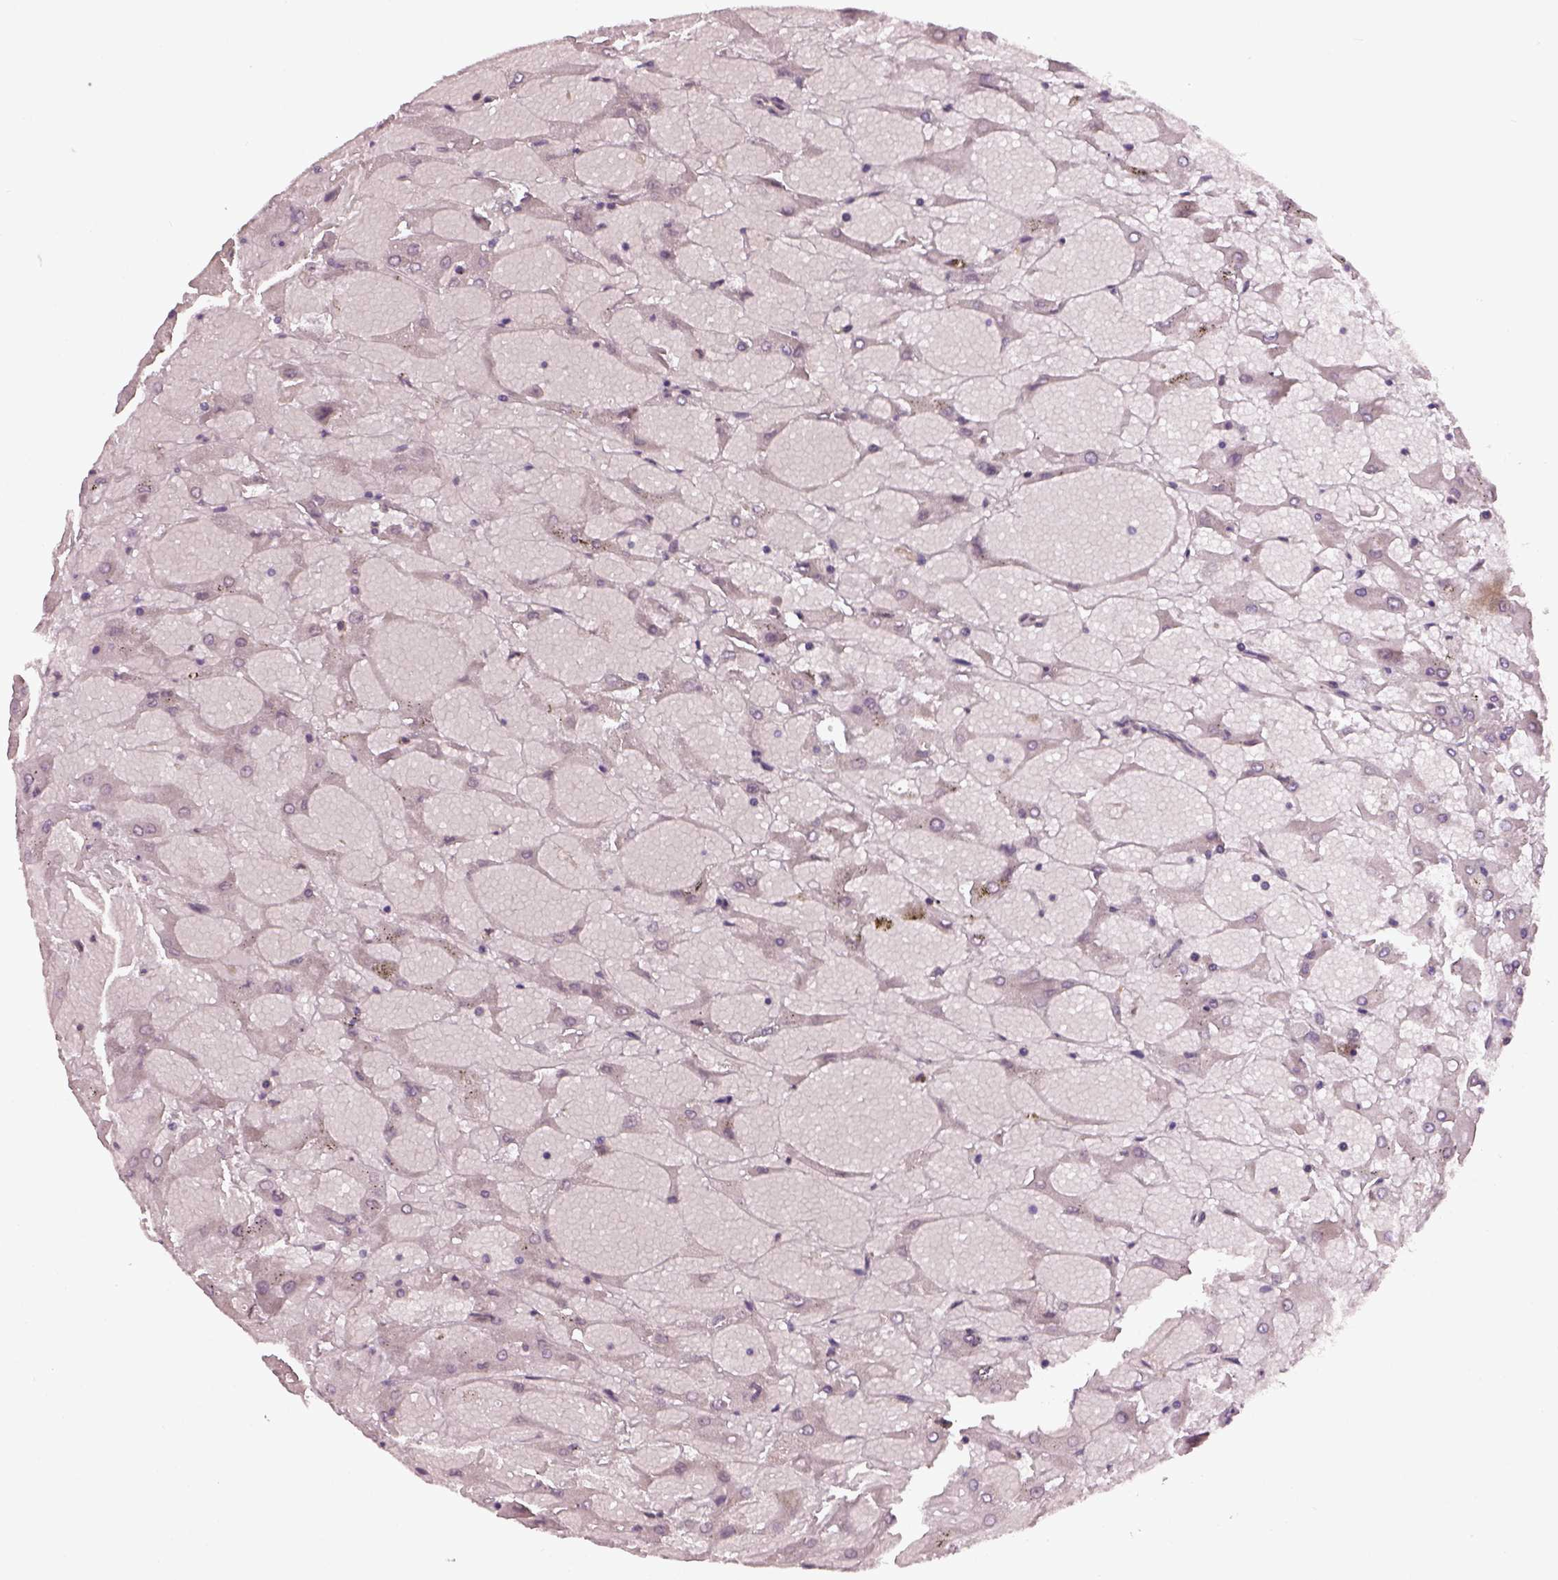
{"staining": {"intensity": "negative", "quantity": "none", "location": "none"}, "tissue": "renal cancer", "cell_type": "Tumor cells", "image_type": "cancer", "snomed": [{"axis": "morphology", "description": "Adenocarcinoma, NOS"}, {"axis": "topography", "description": "Kidney"}], "caption": "DAB (3,3'-diaminobenzidine) immunohistochemical staining of human renal cancer exhibits no significant staining in tumor cells.", "gene": "NAT8", "patient": {"sex": "male", "age": 72}}